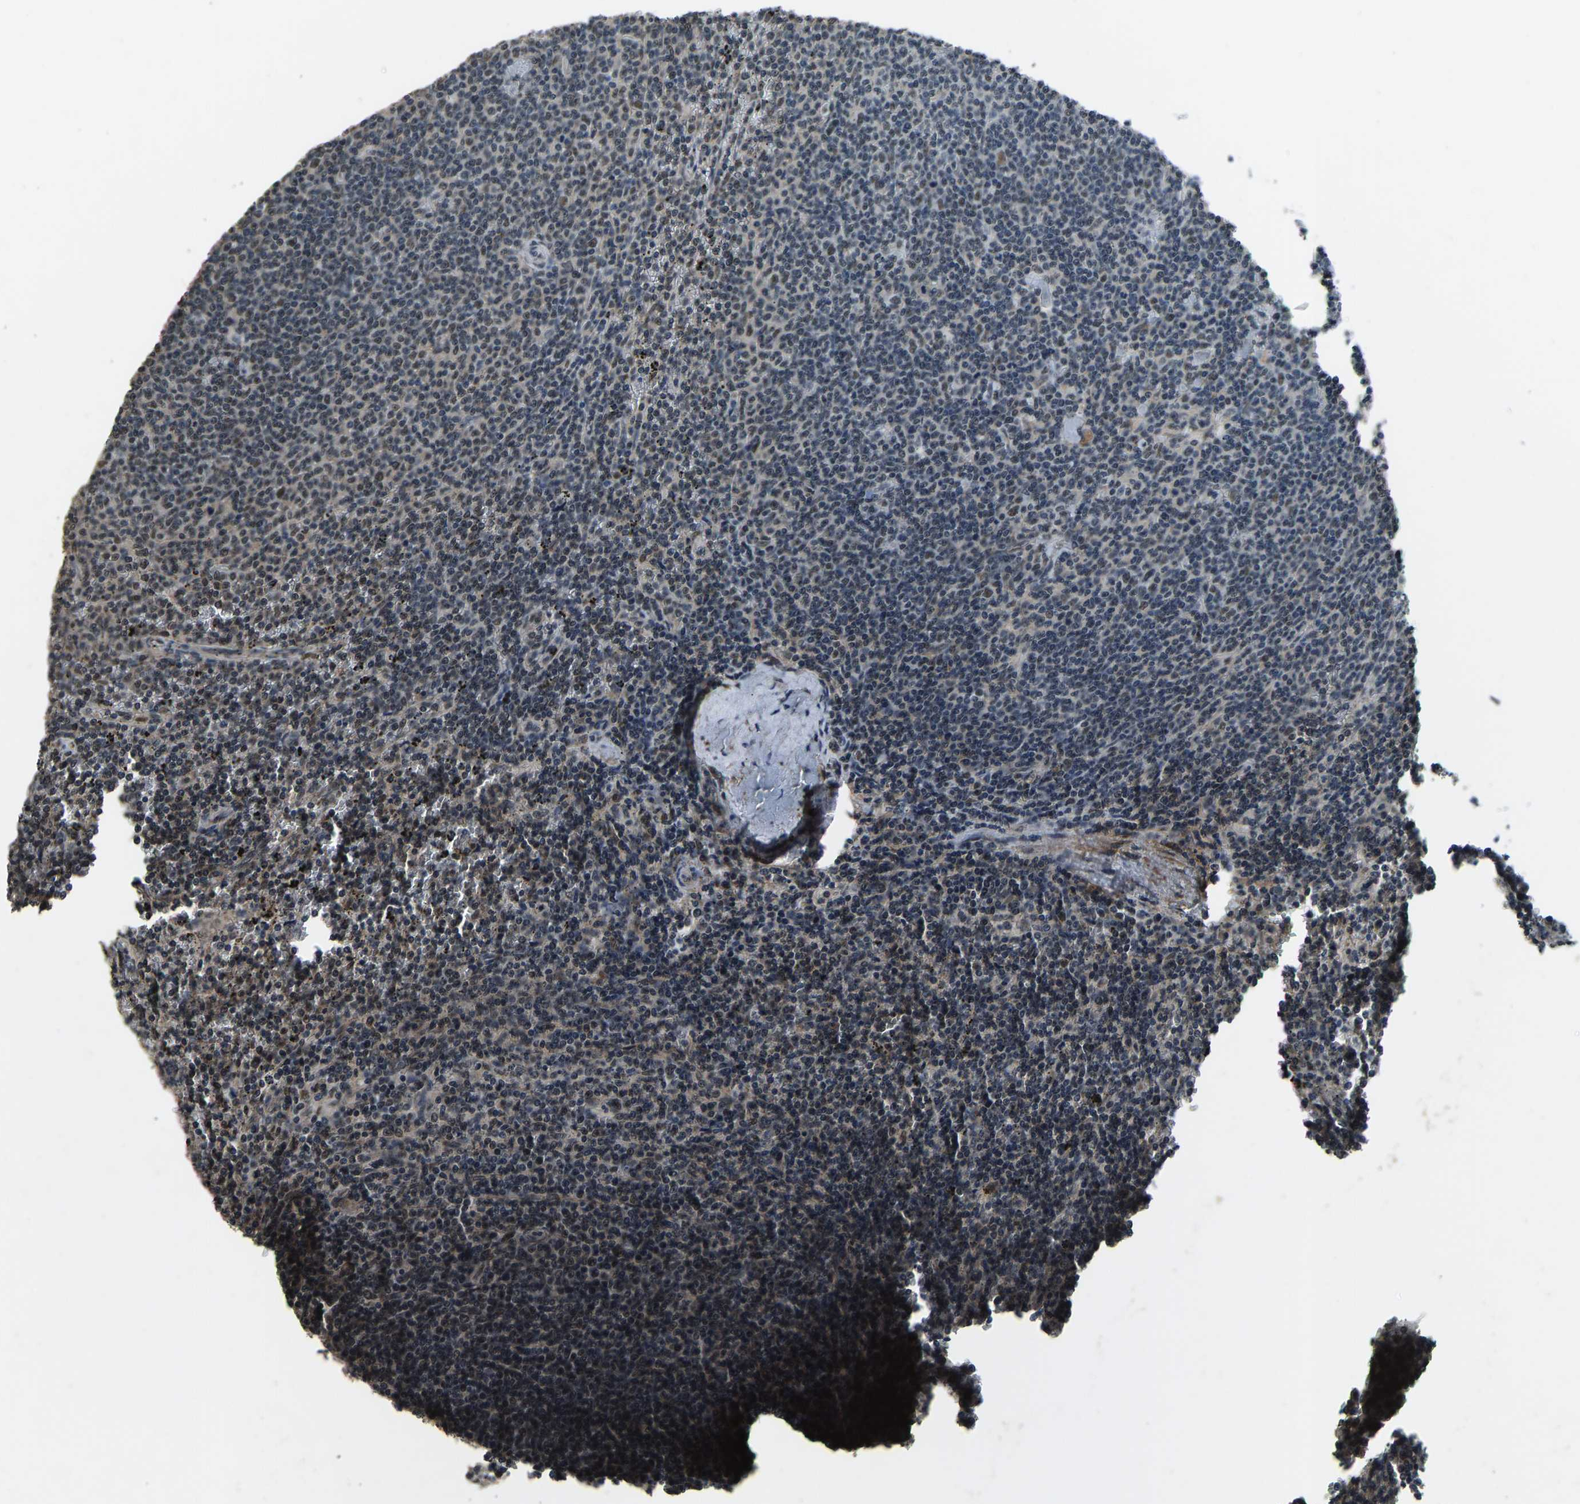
{"staining": {"intensity": "negative", "quantity": "none", "location": "none"}, "tissue": "lymphoma", "cell_type": "Tumor cells", "image_type": "cancer", "snomed": [{"axis": "morphology", "description": "Malignant lymphoma, non-Hodgkin's type, Low grade"}, {"axis": "topography", "description": "Spleen"}], "caption": "Human malignant lymphoma, non-Hodgkin's type (low-grade) stained for a protein using immunohistochemistry demonstrates no positivity in tumor cells.", "gene": "TOX4", "patient": {"sex": "female", "age": 50}}